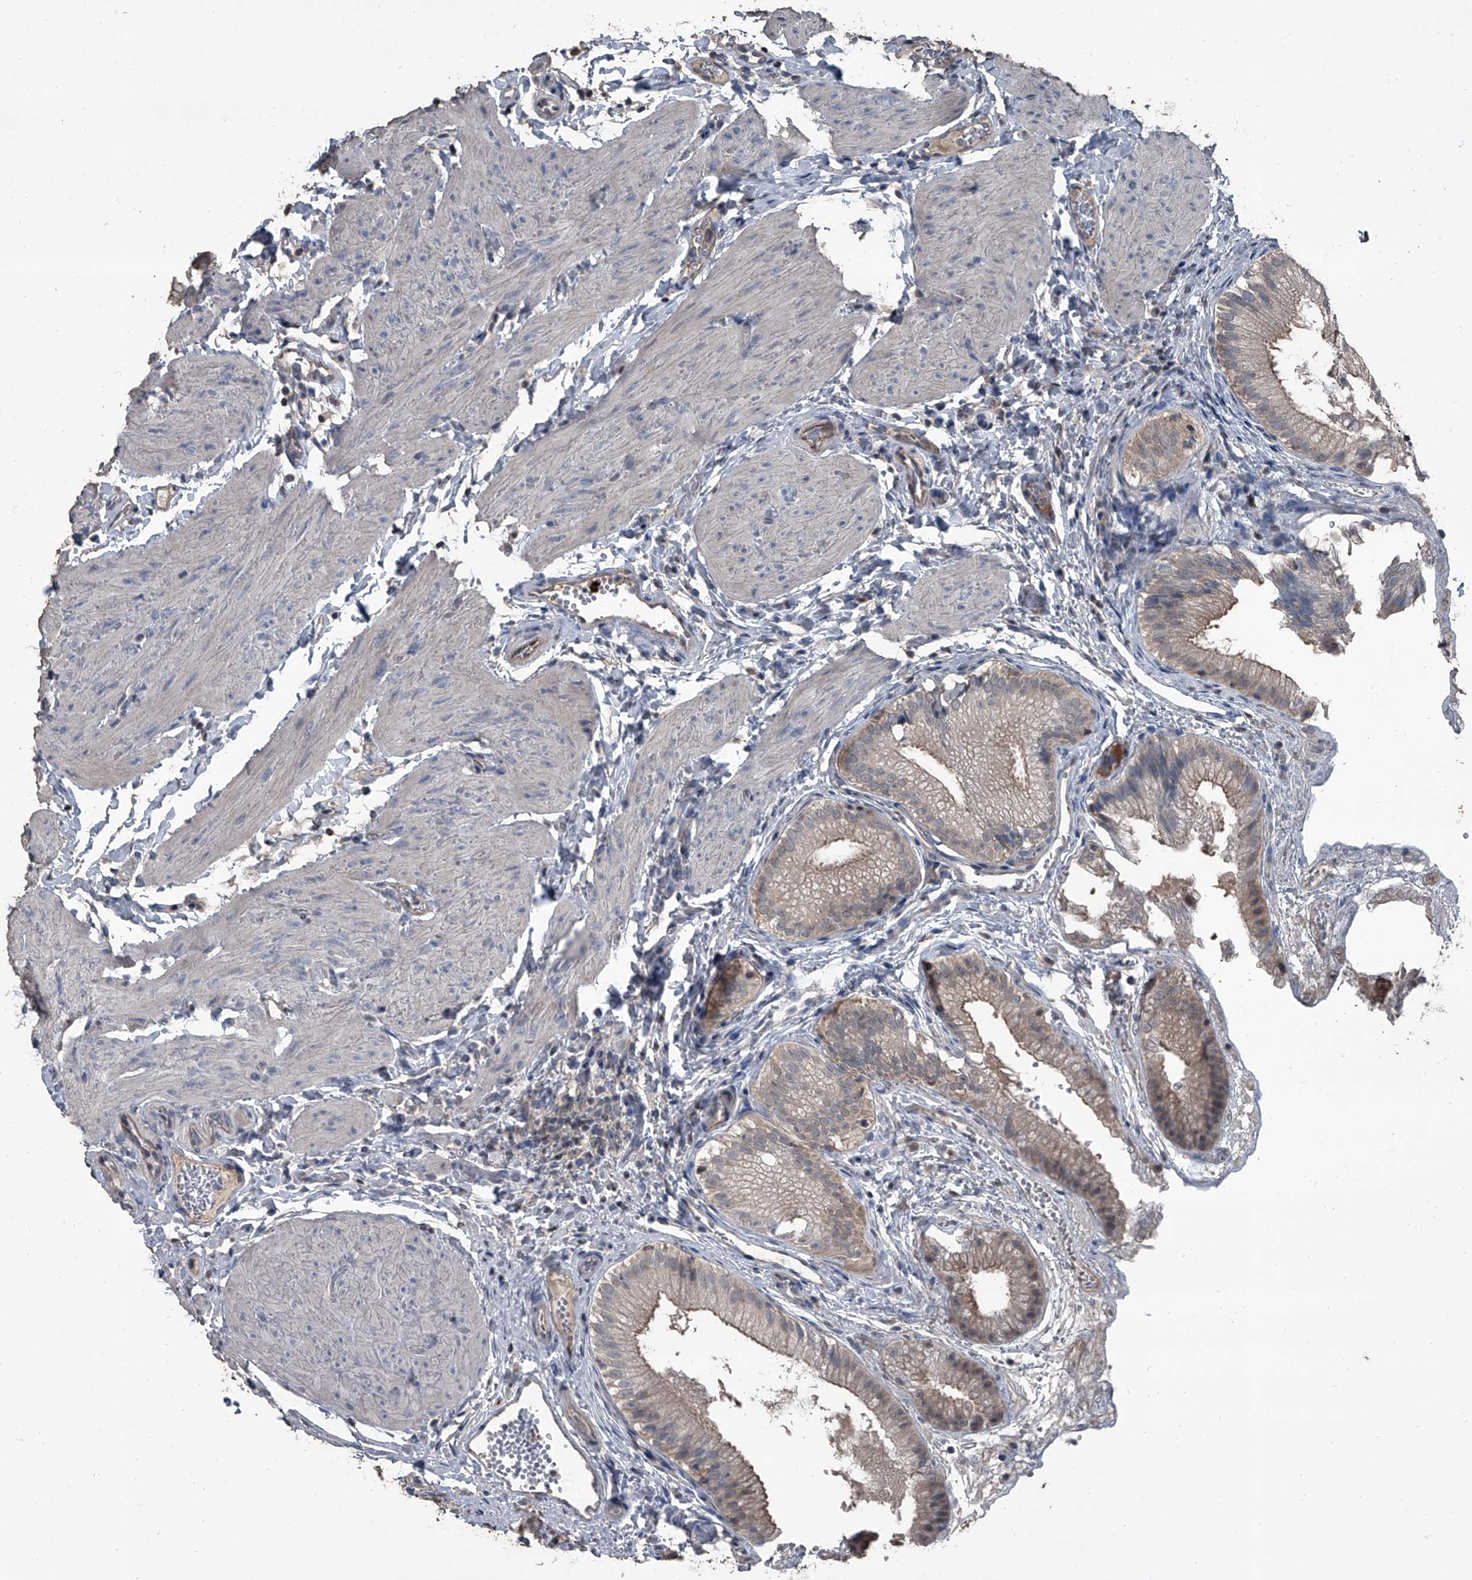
{"staining": {"intensity": "weak", "quantity": "<25%", "location": "cytoplasmic/membranous"}, "tissue": "gallbladder", "cell_type": "Glandular cells", "image_type": "normal", "snomed": [{"axis": "morphology", "description": "Normal tissue, NOS"}, {"axis": "topography", "description": "Gallbladder"}], "caption": "The histopathology image exhibits no staining of glandular cells in normal gallbladder.", "gene": "OARD1", "patient": {"sex": "female", "age": 30}}